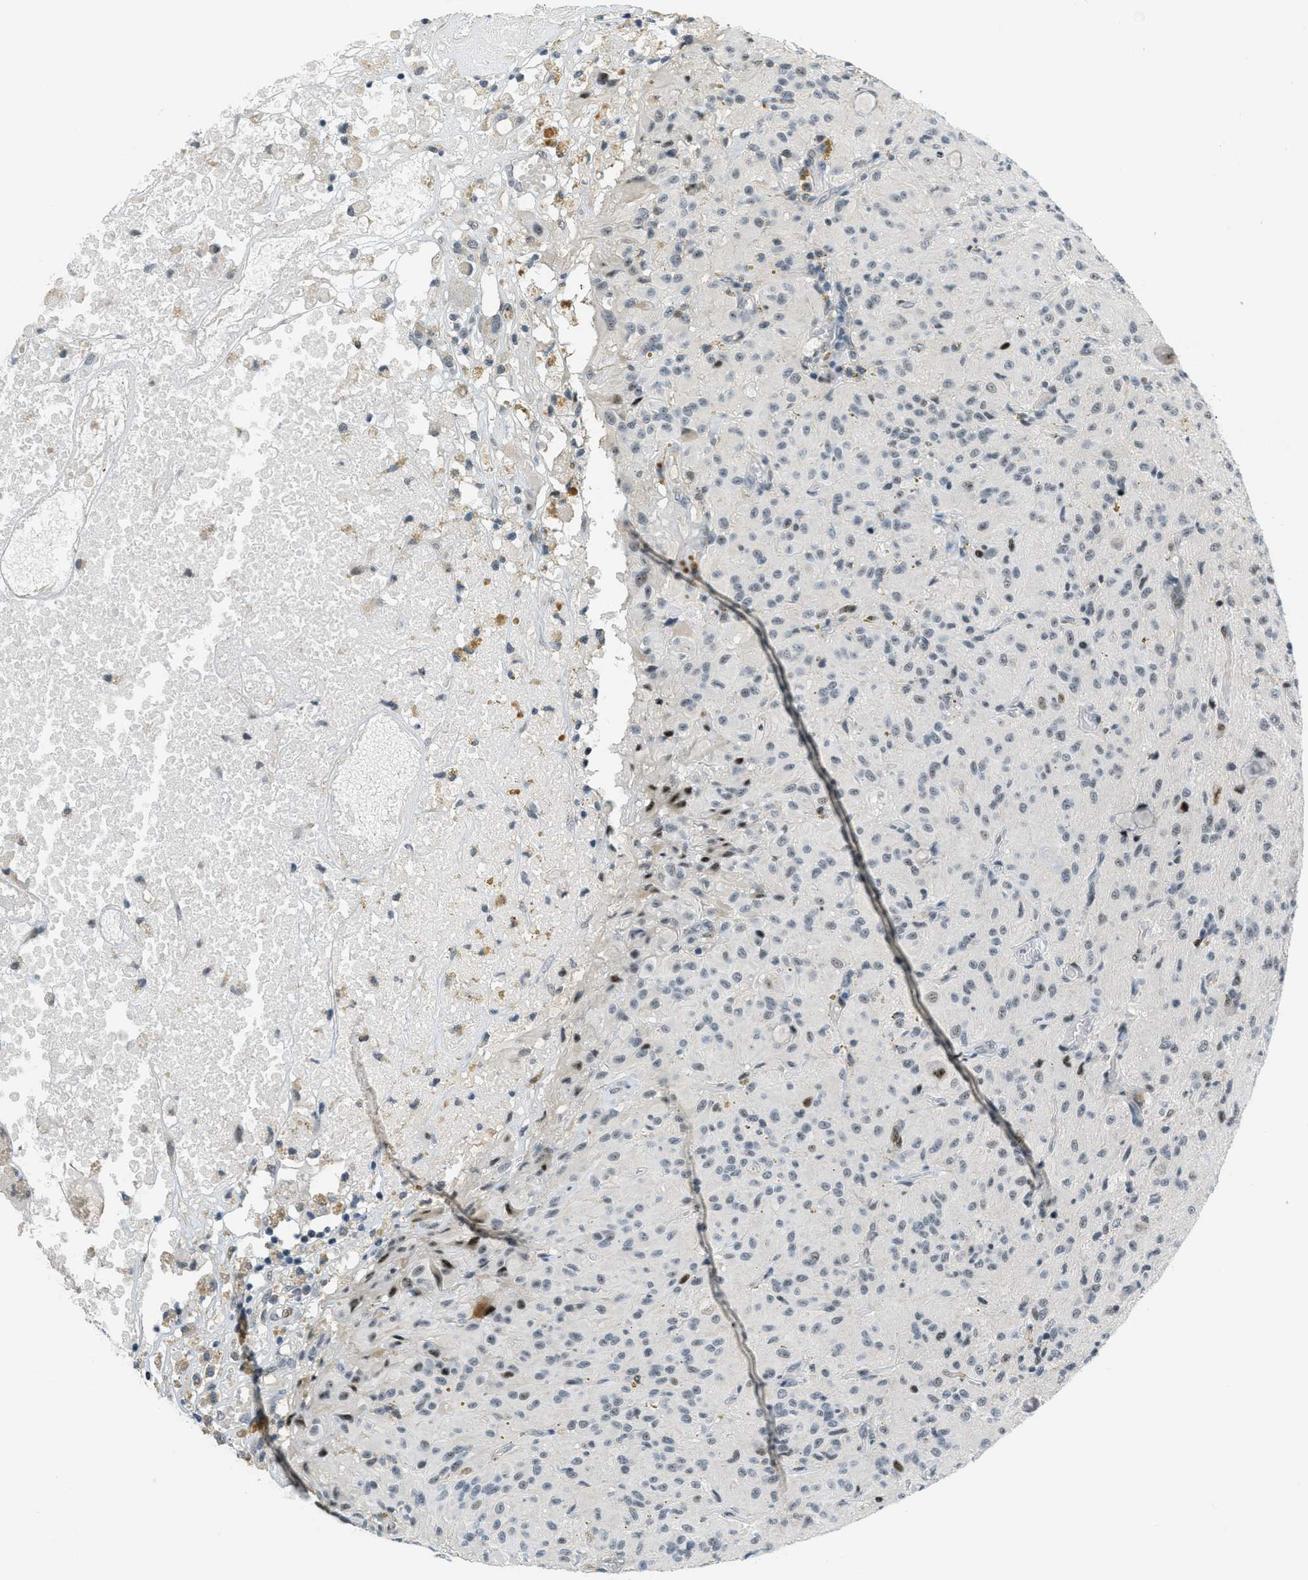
{"staining": {"intensity": "negative", "quantity": "none", "location": "none"}, "tissue": "glioma", "cell_type": "Tumor cells", "image_type": "cancer", "snomed": [{"axis": "morphology", "description": "Glioma, malignant, High grade"}, {"axis": "topography", "description": "Brain"}], "caption": "The micrograph displays no staining of tumor cells in glioma.", "gene": "ZDHHC23", "patient": {"sex": "female", "age": 59}}